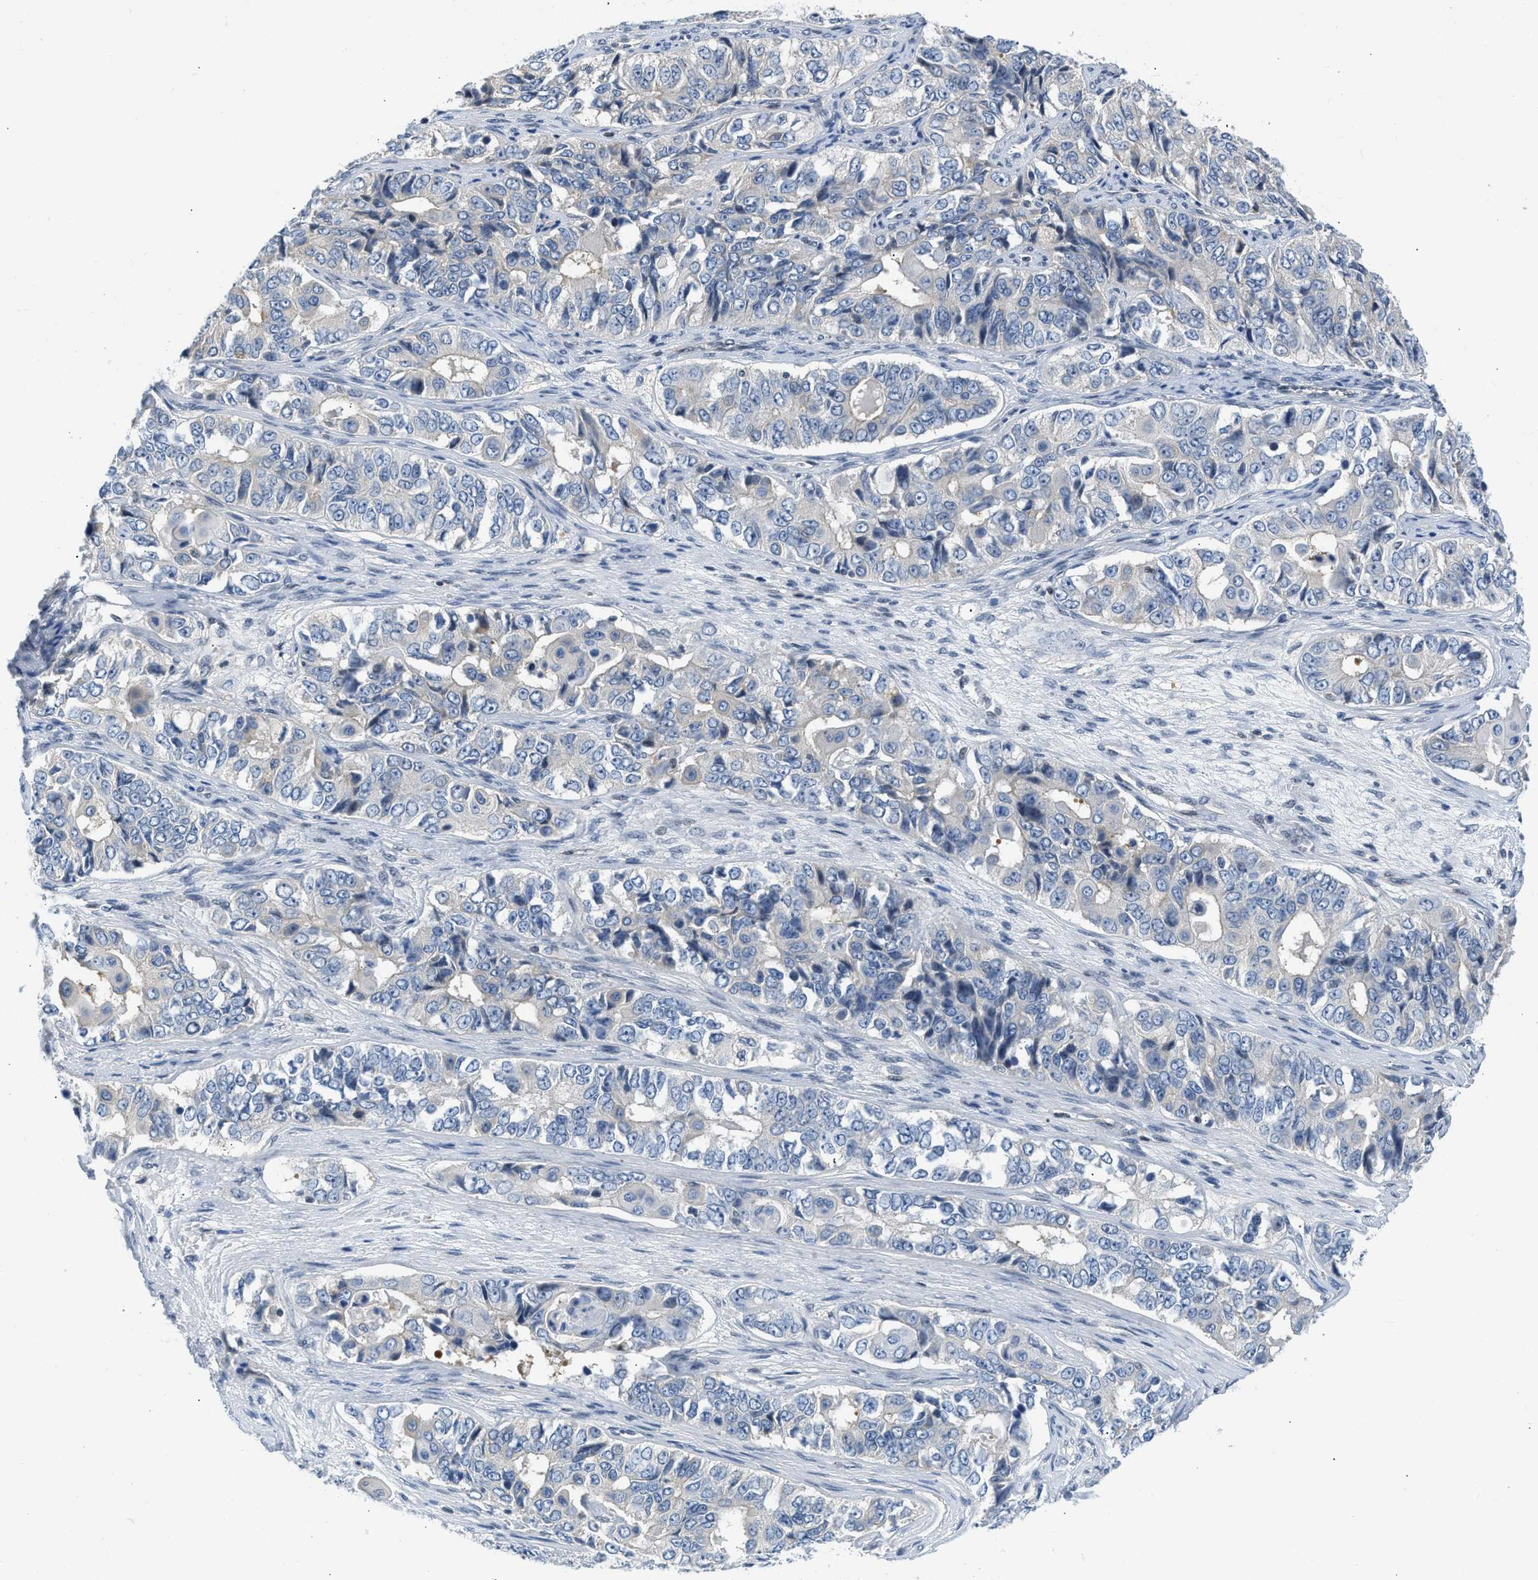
{"staining": {"intensity": "negative", "quantity": "none", "location": "none"}, "tissue": "ovarian cancer", "cell_type": "Tumor cells", "image_type": "cancer", "snomed": [{"axis": "morphology", "description": "Carcinoma, endometroid"}, {"axis": "topography", "description": "Ovary"}], "caption": "IHC of endometroid carcinoma (ovarian) exhibits no positivity in tumor cells.", "gene": "OLIG3", "patient": {"sex": "female", "age": 51}}